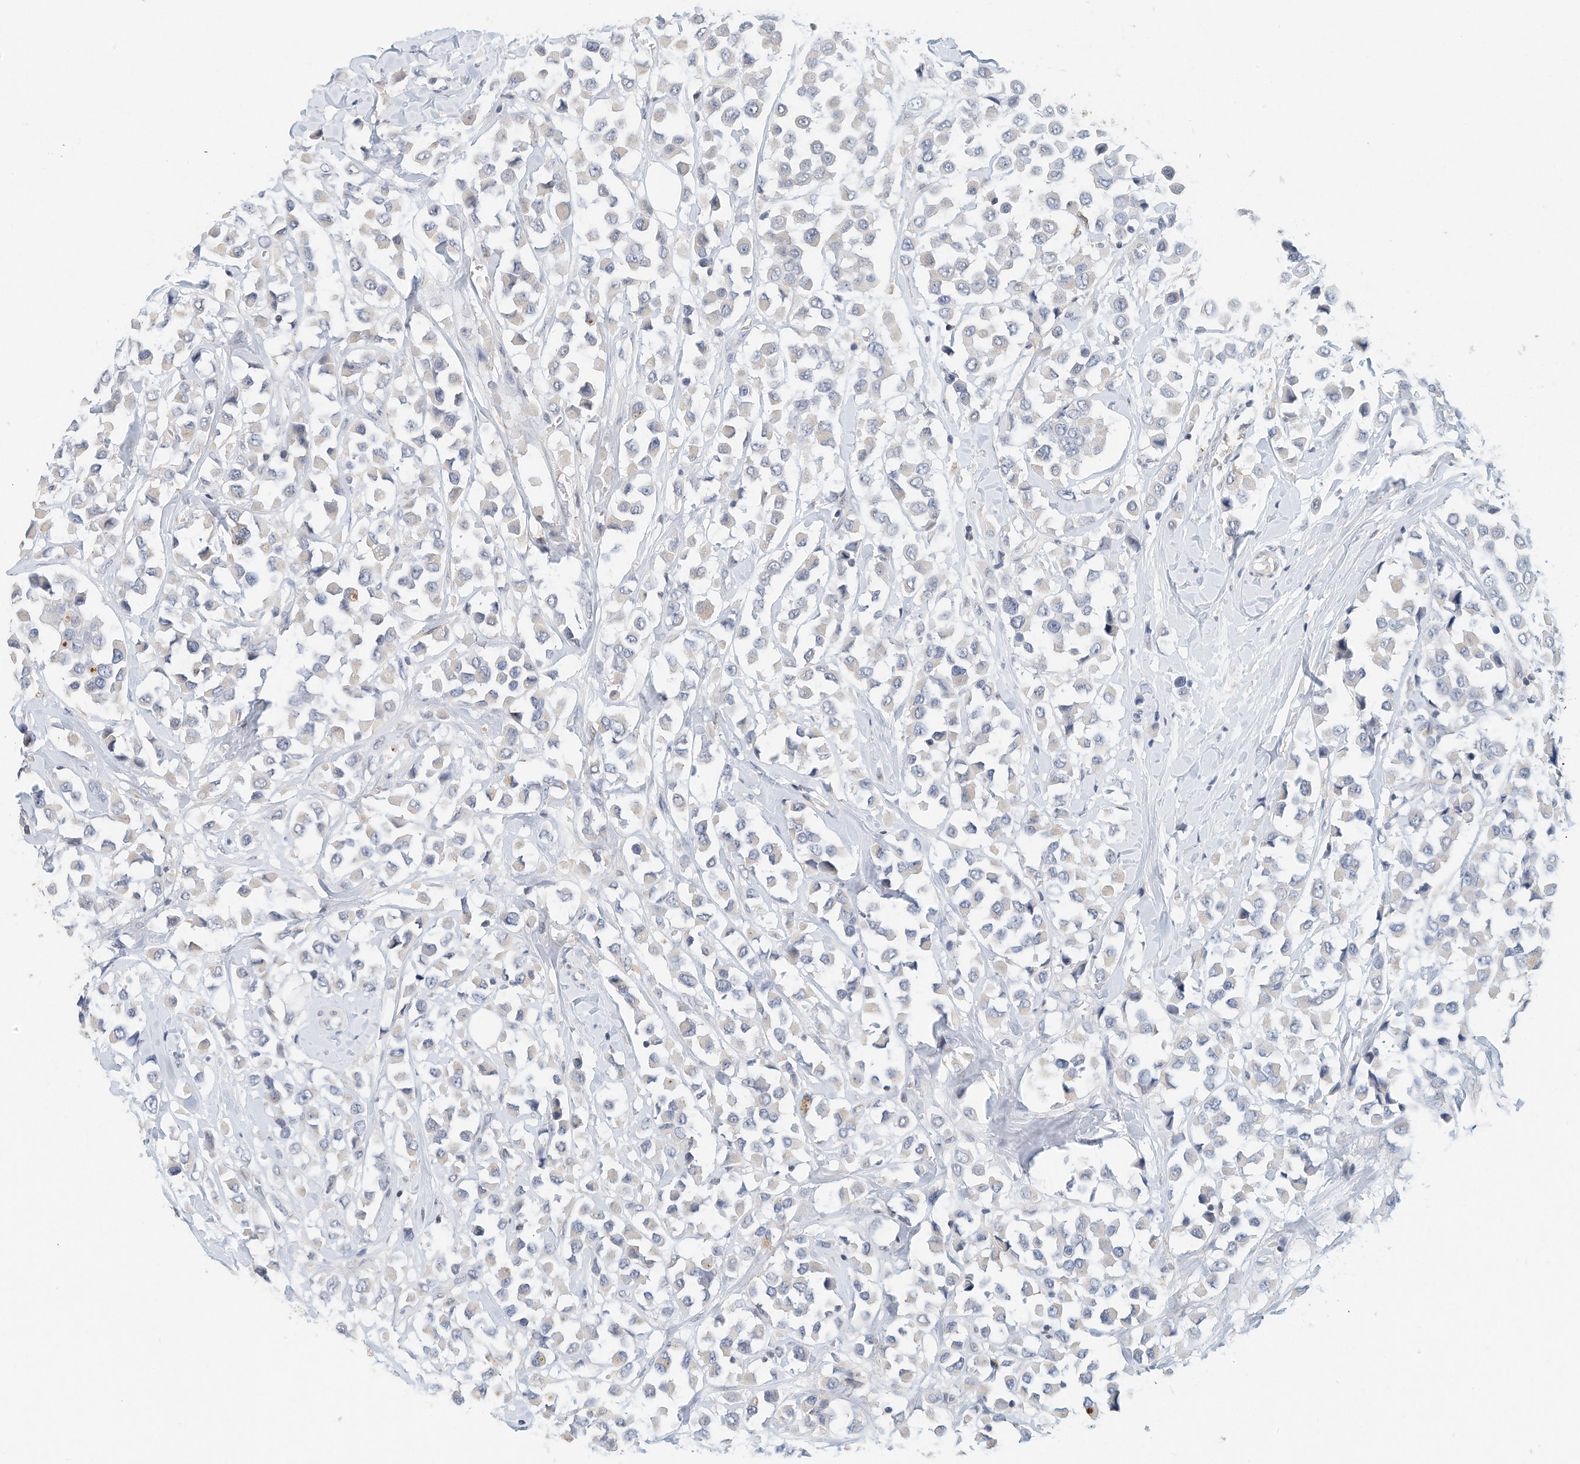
{"staining": {"intensity": "negative", "quantity": "none", "location": "none"}, "tissue": "breast cancer", "cell_type": "Tumor cells", "image_type": "cancer", "snomed": [{"axis": "morphology", "description": "Duct carcinoma"}, {"axis": "topography", "description": "Breast"}], "caption": "DAB immunohistochemical staining of breast cancer shows no significant positivity in tumor cells. Brightfield microscopy of immunohistochemistry (IHC) stained with DAB (3,3'-diaminobenzidine) (brown) and hematoxylin (blue), captured at high magnification.", "gene": "MICAL1", "patient": {"sex": "female", "age": 61}}